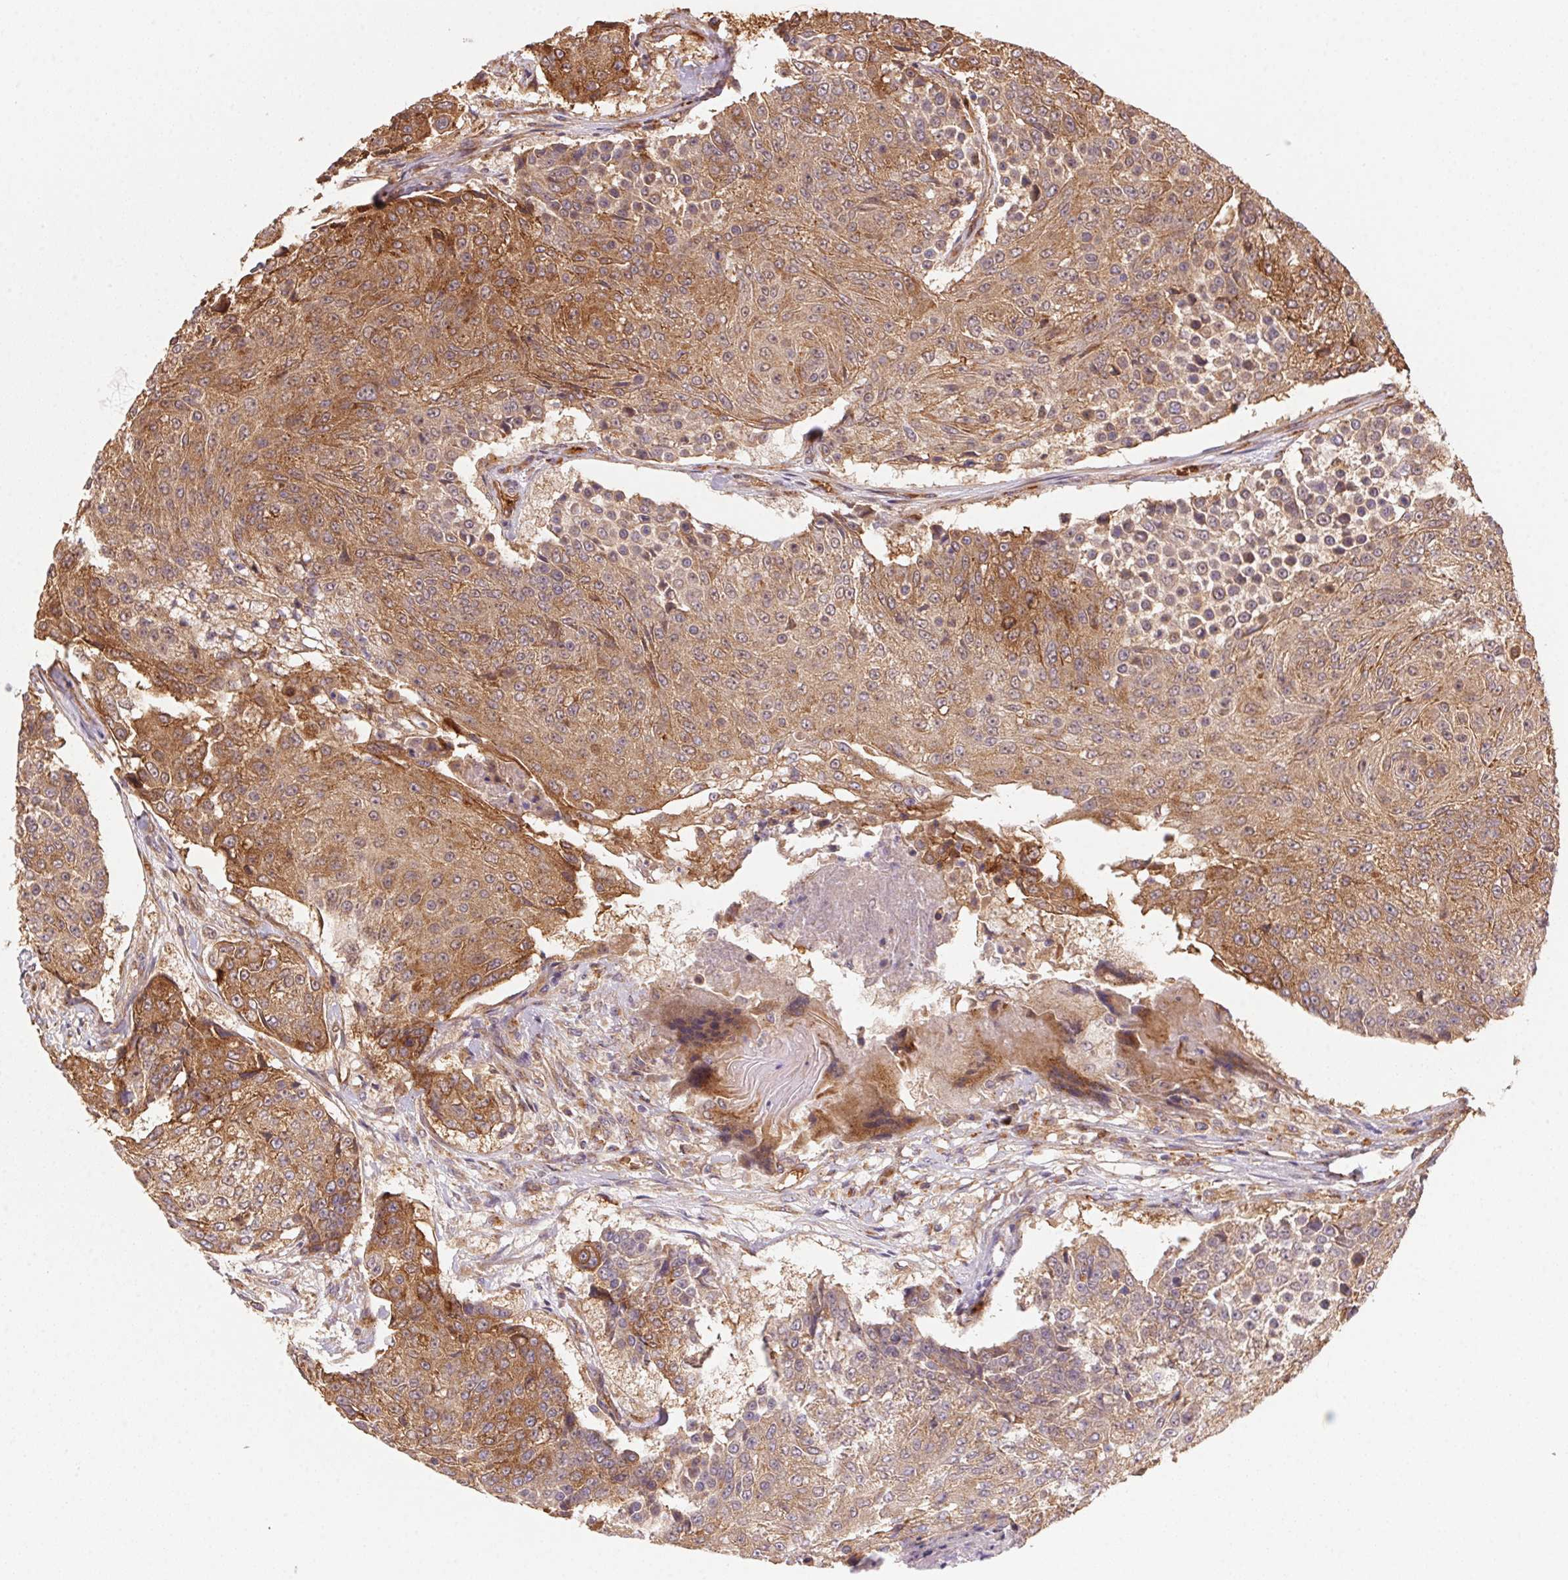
{"staining": {"intensity": "moderate", "quantity": ">75%", "location": "cytoplasmic/membranous"}, "tissue": "urothelial cancer", "cell_type": "Tumor cells", "image_type": "cancer", "snomed": [{"axis": "morphology", "description": "Urothelial carcinoma, High grade"}, {"axis": "topography", "description": "Urinary bladder"}], "caption": "Urothelial cancer was stained to show a protein in brown. There is medium levels of moderate cytoplasmic/membranous expression in approximately >75% of tumor cells.", "gene": "USE1", "patient": {"sex": "female", "age": 63}}